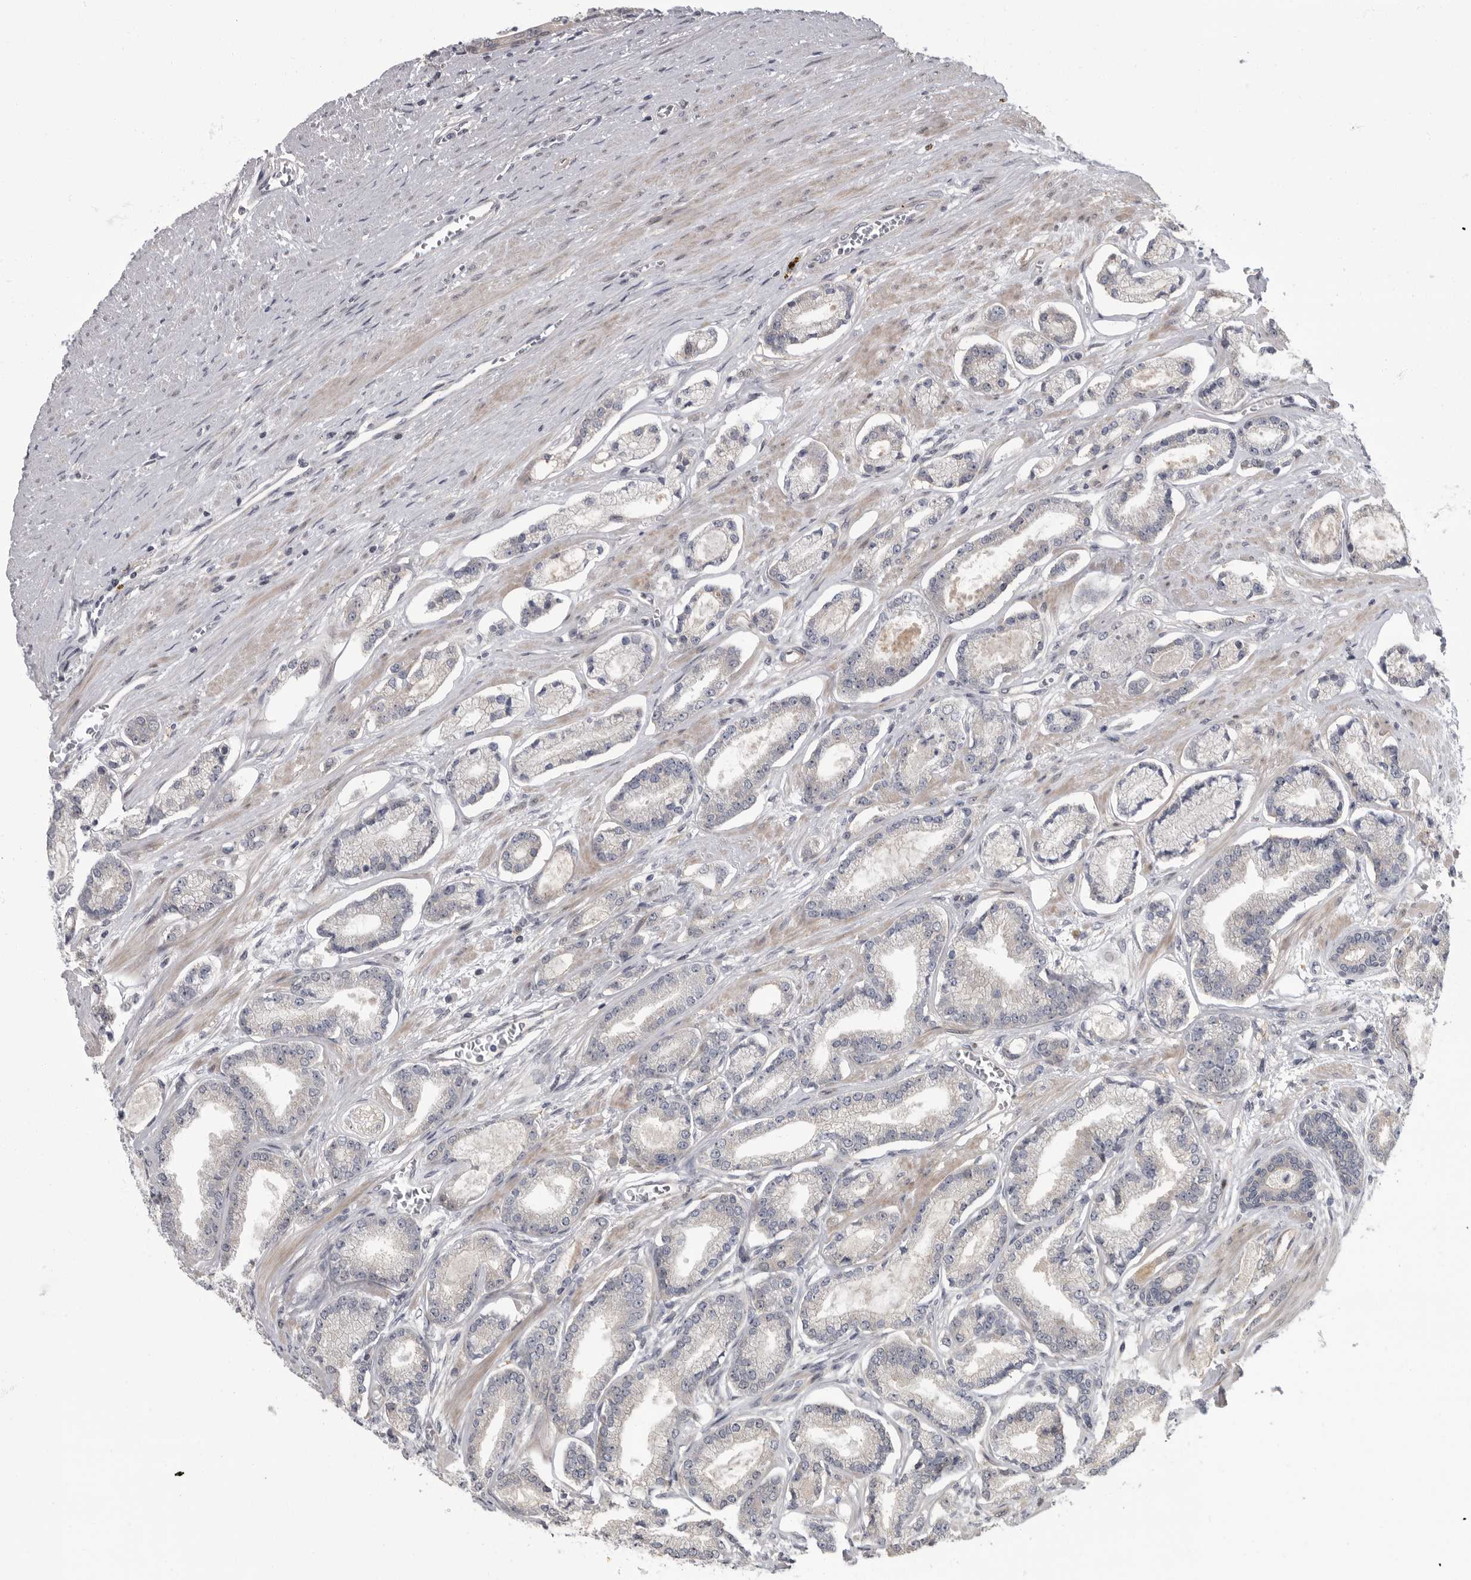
{"staining": {"intensity": "negative", "quantity": "none", "location": "none"}, "tissue": "prostate cancer", "cell_type": "Tumor cells", "image_type": "cancer", "snomed": [{"axis": "morphology", "description": "Adenocarcinoma, Low grade"}, {"axis": "topography", "description": "Prostate"}], "caption": "Prostate cancer was stained to show a protein in brown. There is no significant staining in tumor cells.", "gene": "PDE7A", "patient": {"sex": "male", "age": 60}}